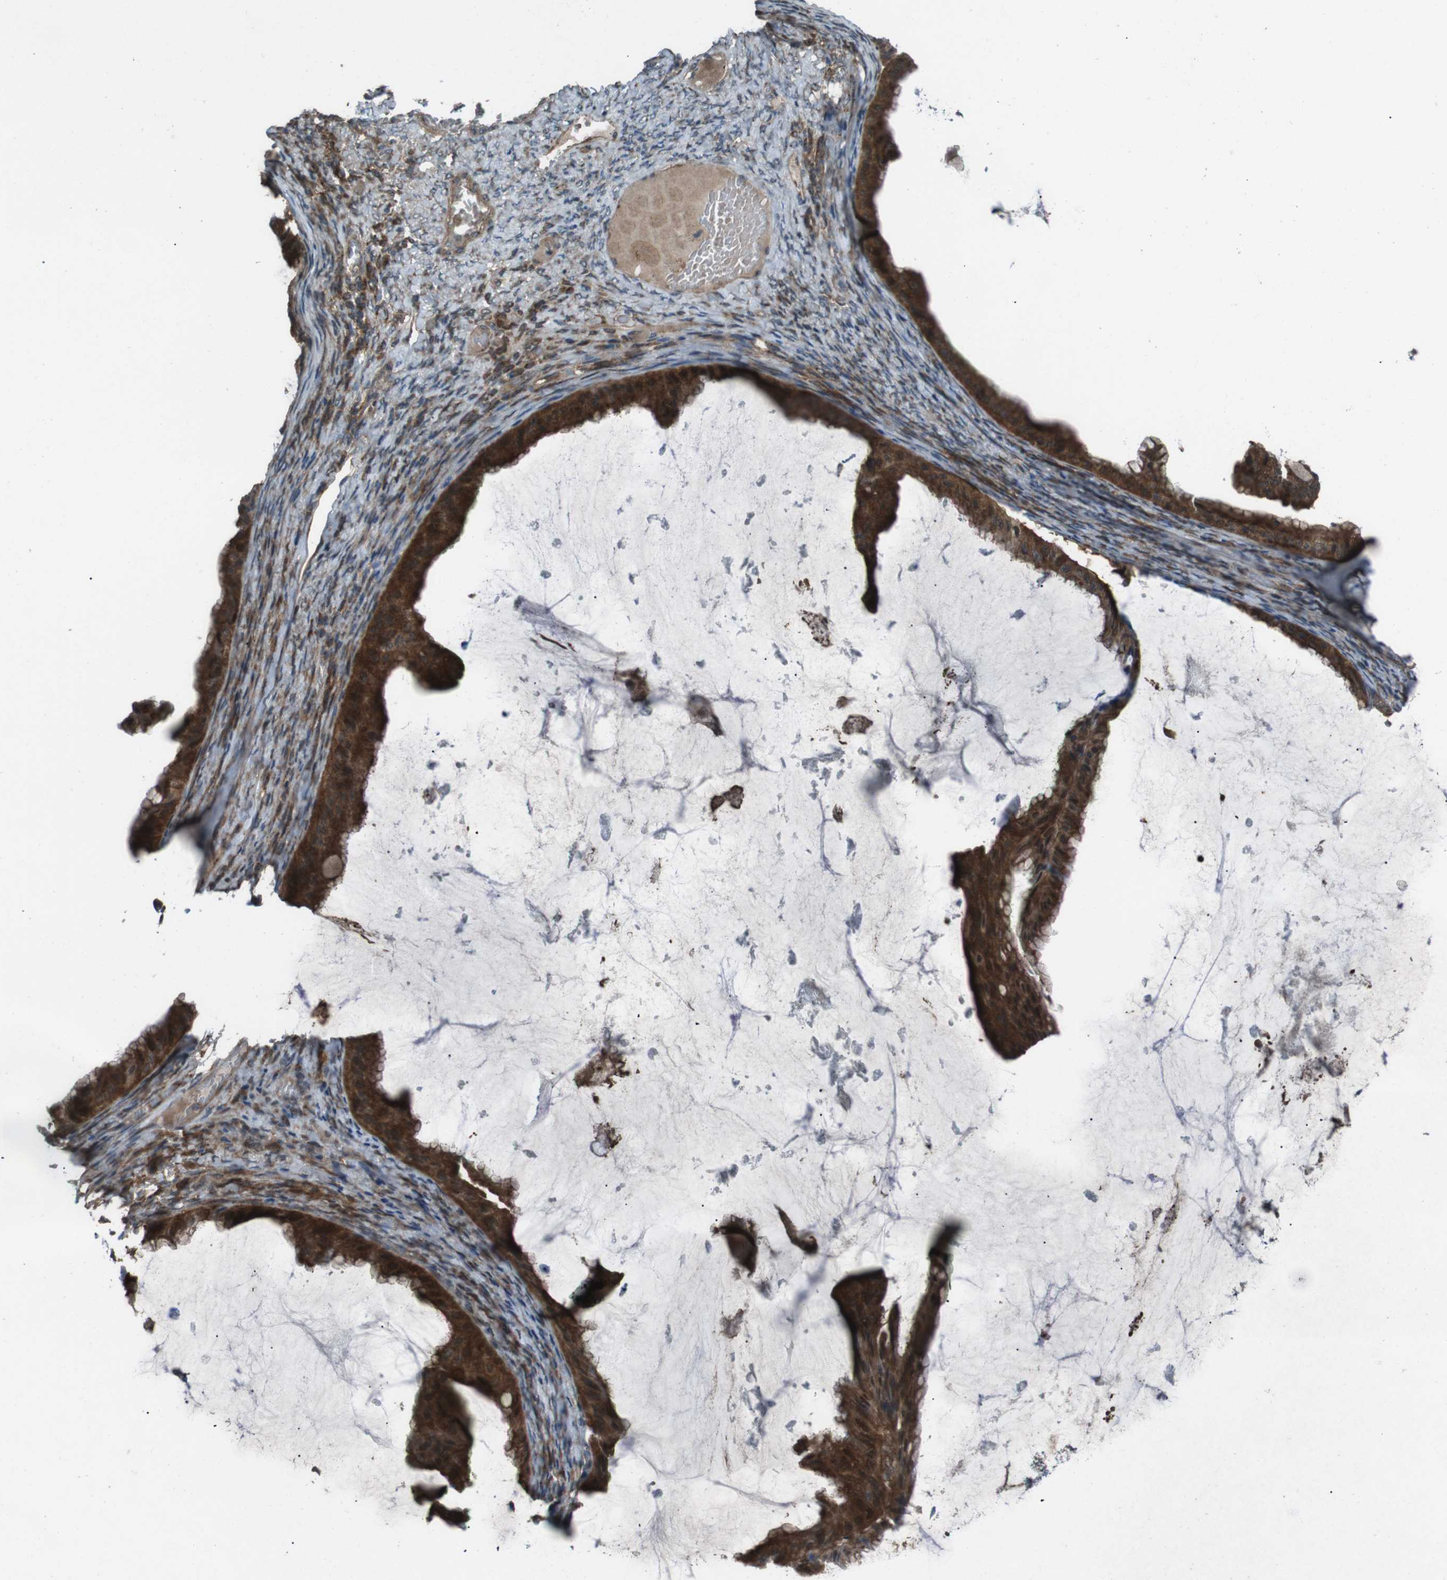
{"staining": {"intensity": "strong", "quantity": ">75%", "location": "cytoplasmic/membranous"}, "tissue": "ovarian cancer", "cell_type": "Tumor cells", "image_type": "cancer", "snomed": [{"axis": "morphology", "description": "Cystadenocarcinoma, mucinous, NOS"}, {"axis": "topography", "description": "Ovary"}], "caption": "Ovarian cancer (mucinous cystadenocarcinoma) stained with DAB (3,3'-diaminobenzidine) immunohistochemistry reveals high levels of strong cytoplasmic/membranous staining in approximately >75% of tumor cells.", "gene": "SLC27A4", "patient": {"sex": "female", "age": 61}}